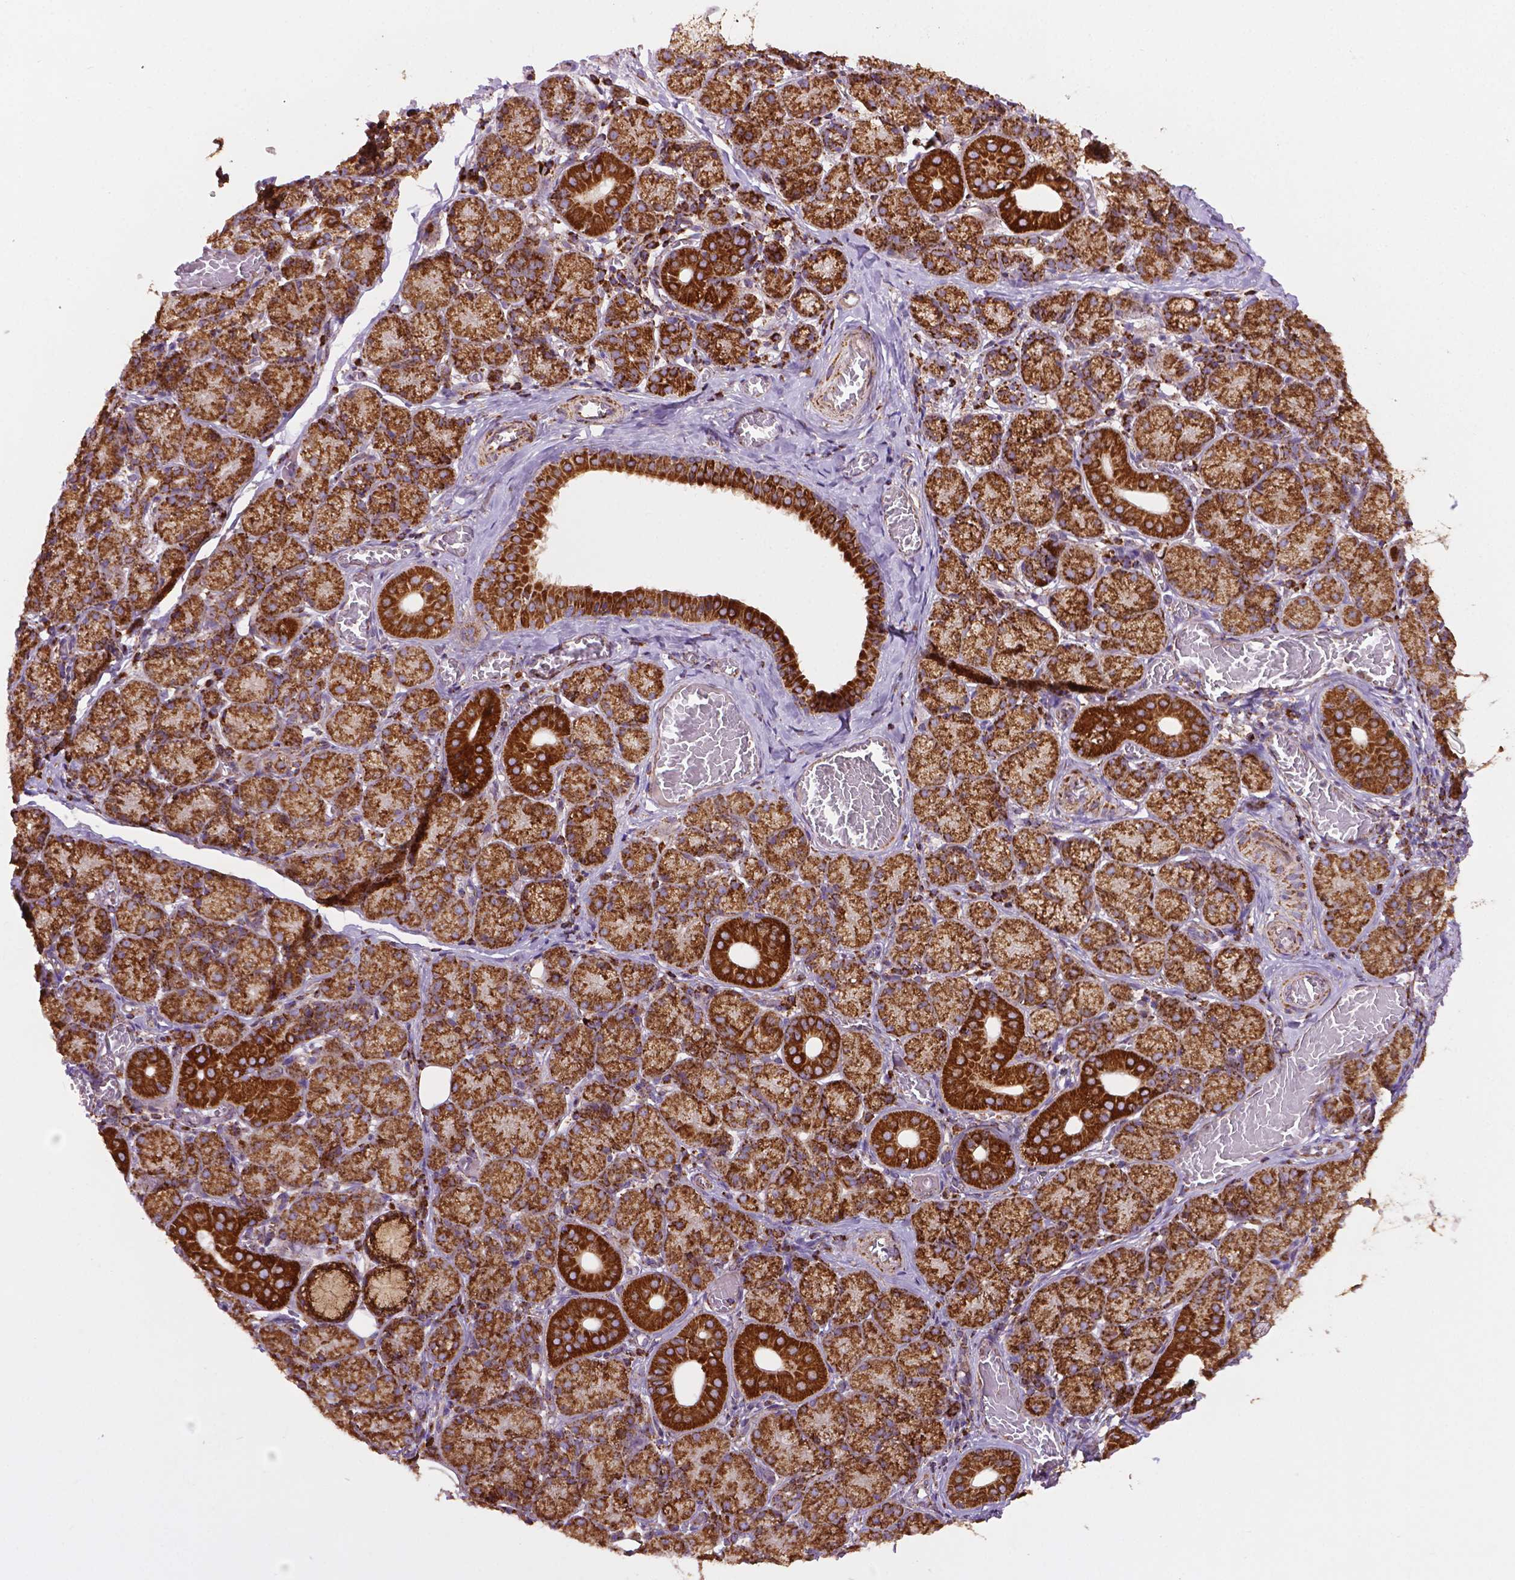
{"staining": {"intensity": "strong", "quantity": ">75%", "location": "cytoplasmic/membranous"}, "tissue": "salivary gland", "cell_type": "Glandular cells", "image_type": "normal", "snomed": [{"axis": "morphology", "description": "Normal tissue, NOS"}, {"axis": "topography", "description": "Salivary gland"}, {"axis": "topography", "description": "Peripheral nerve tissue"}], "caption": "IHC histopathology image of benign salivary gland stained for a protein (brown), which displays high levels of strong cytoplasmic/membranous positivity in approximately >75% of glandular cells.", "gene": "ILVBL", "patient": {"sex": "female", "age": 24}}